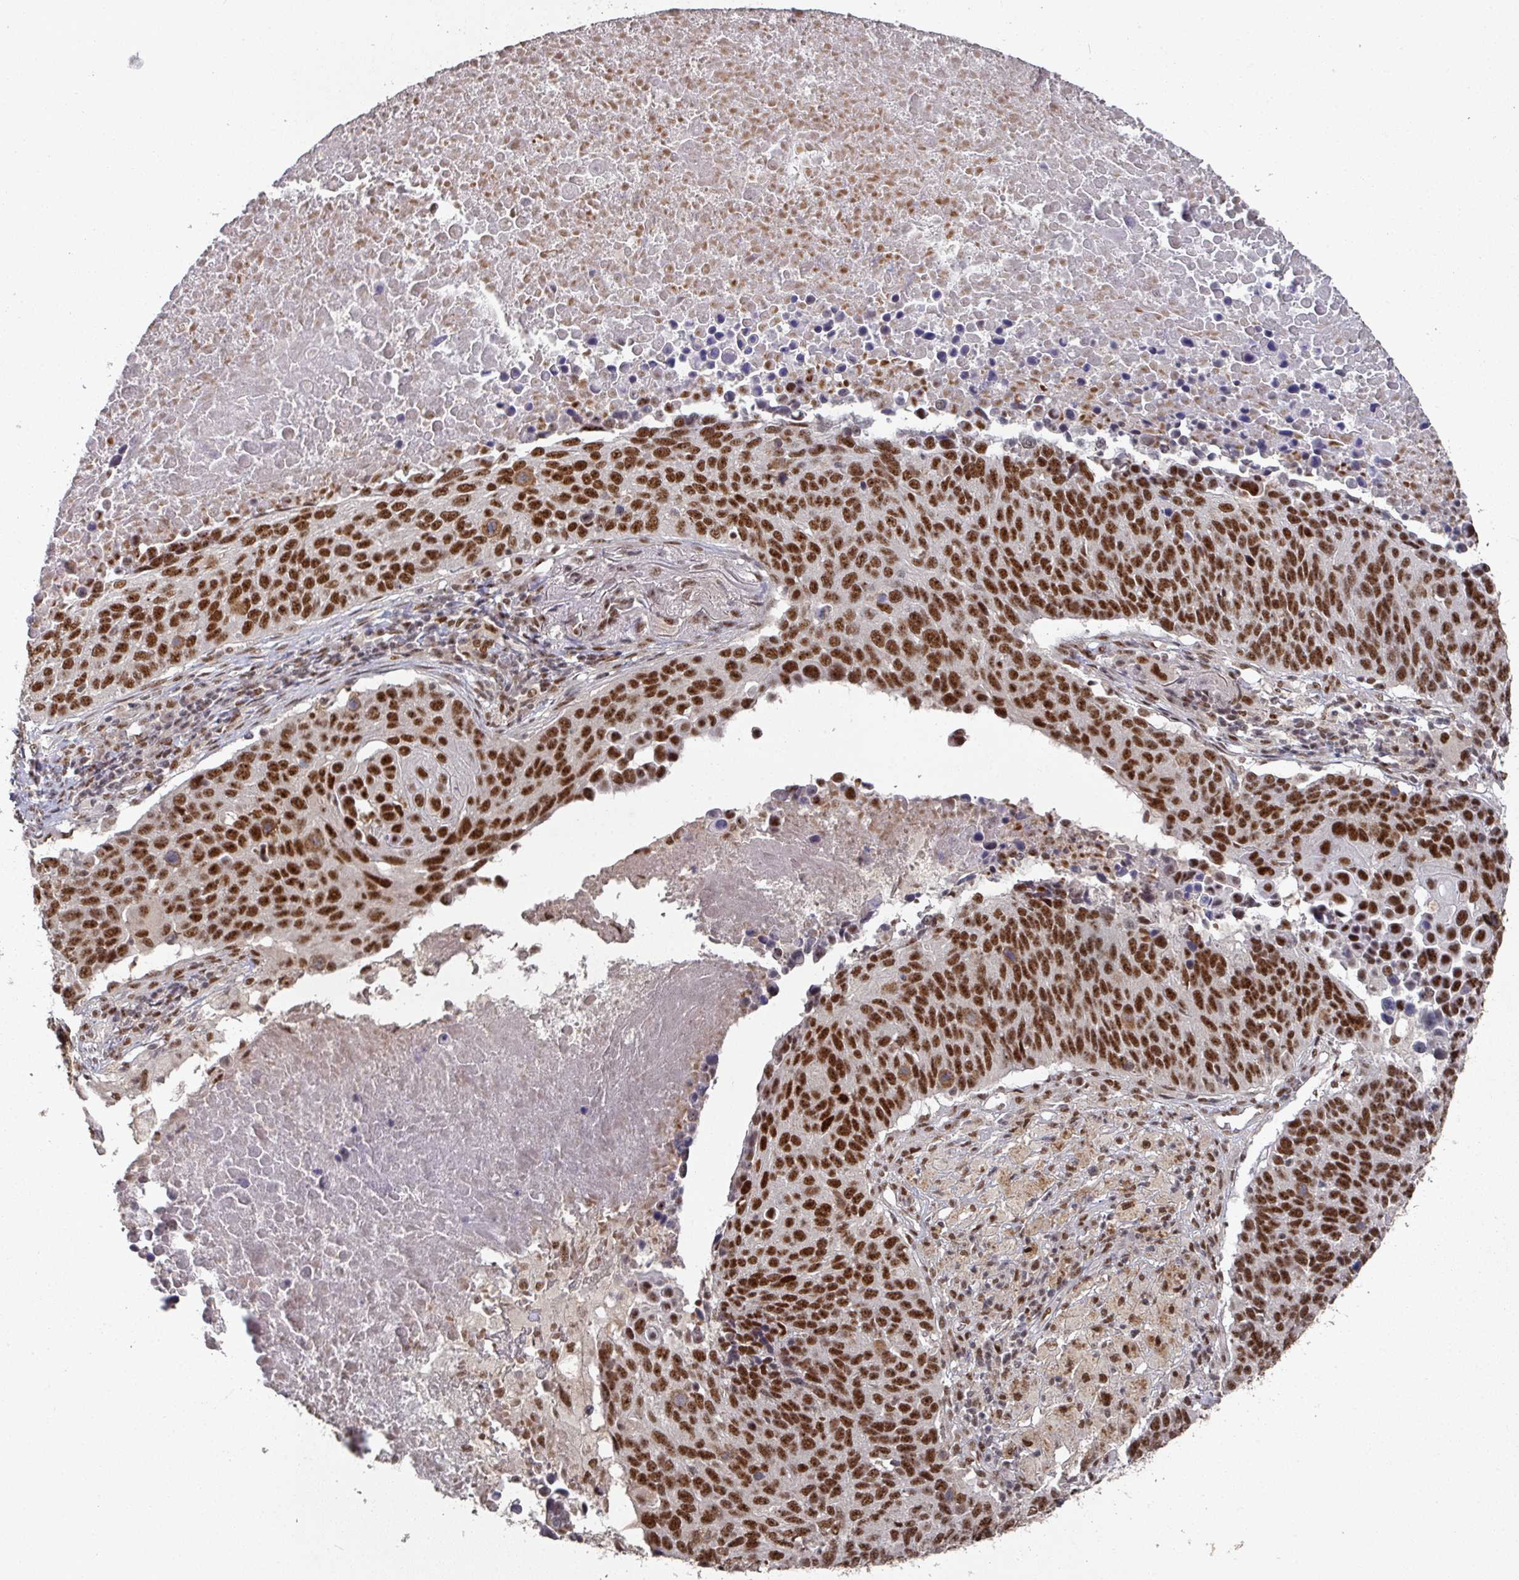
{"staining": {"intensity": "strong", "quantity": ">75%", "location": "nuclear"}, "tissue": "lung cancer", "cell_type": "Tumor cells", "image_type": "cancer", "snomed": [{"axis": "morphology", "description": "Normal tissue, NOS"}, {"axis": "morphology", "description": "Squamous cell carcinoma, NOS"}, {"axis": "topography", "description": "Lymph node"}, {"axis": "topography", "description": "Lung"}], "caption": "A micrograph of lung cancer (squamous cell carcinoma) stained for a protein shows strong nuclear brown staining in tumor cells.", "gene": "MEPCE", "patient": {"sex": "male", "age": 66}}